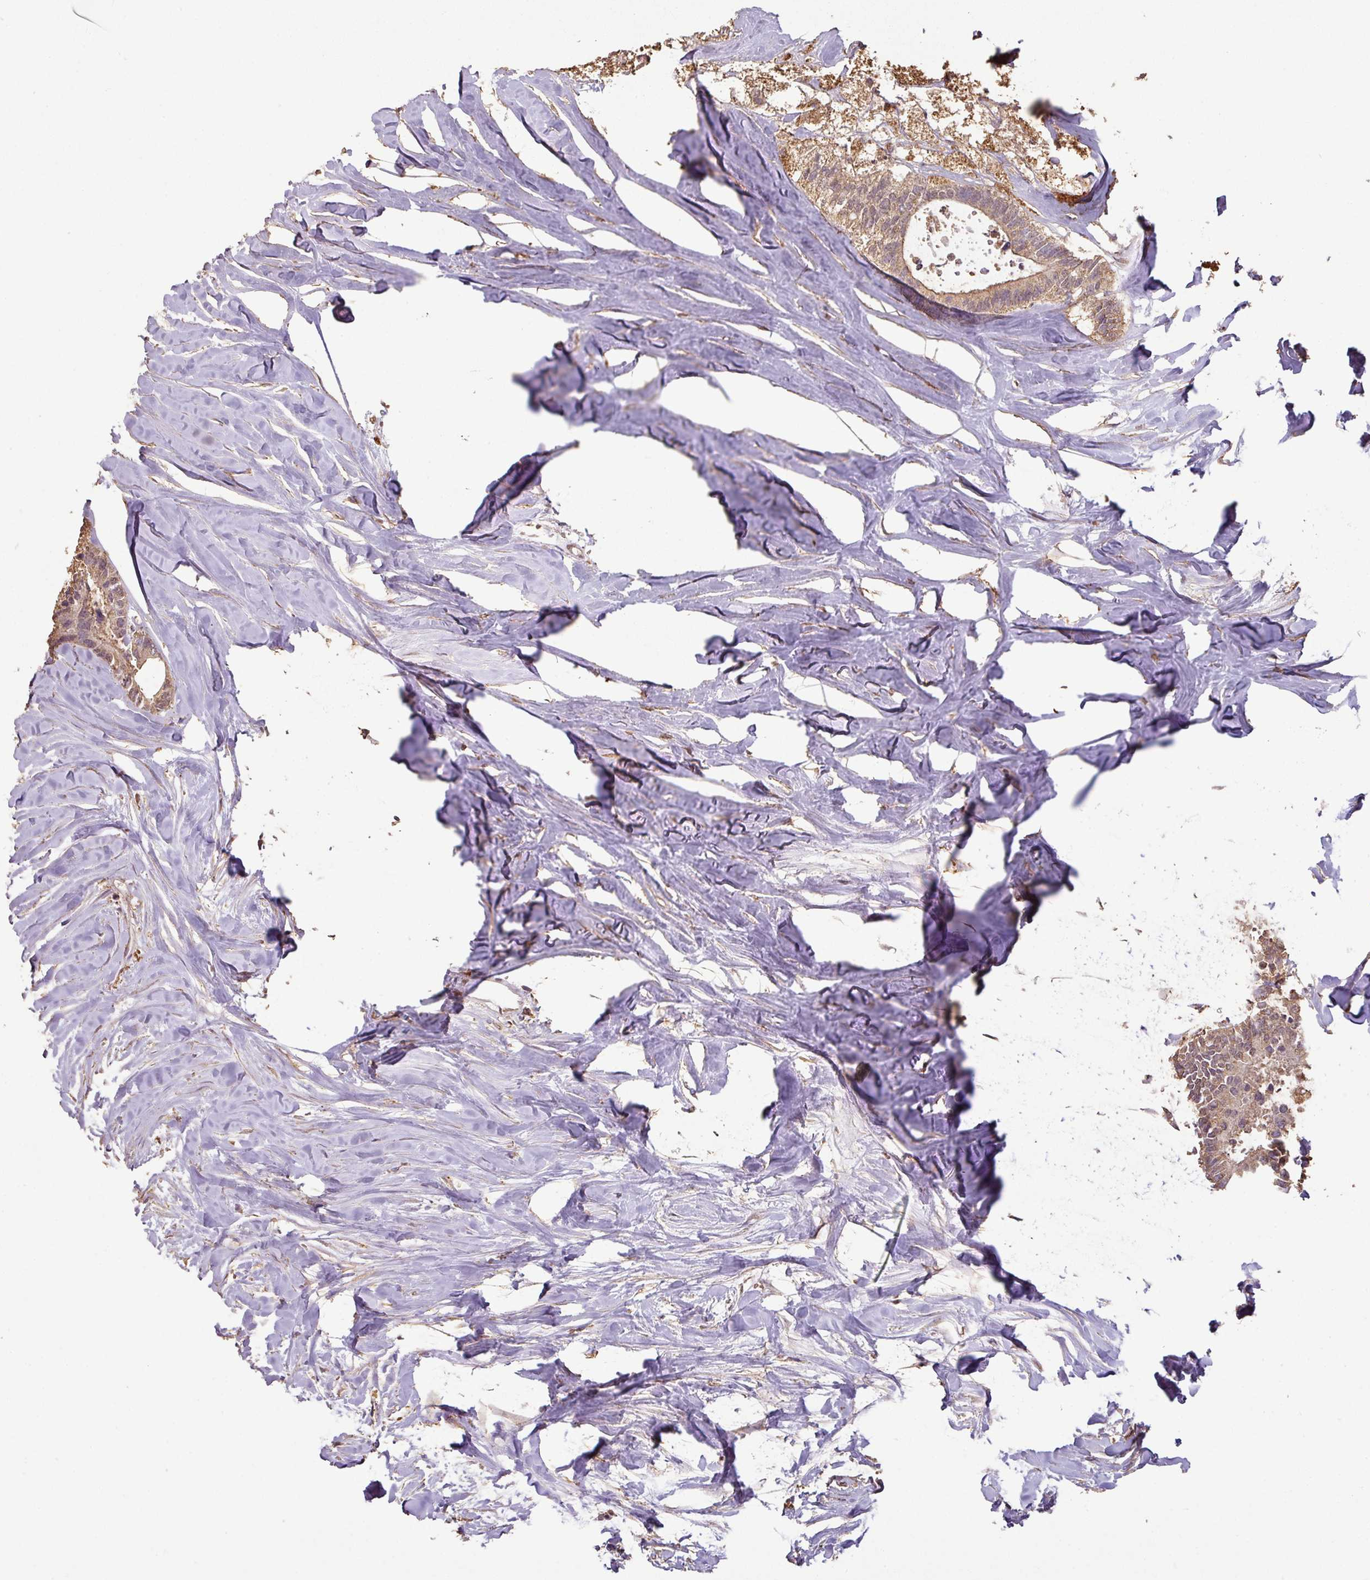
{"staining": {"intensity": "weak", "quantity": "25%-75%", "location": "cytoplasmic/membranous"}, "tissue": "colorectal cancer", "cell_type": "Tumor cells", "image_type": "cancer", "snomed": [{"axis": "morphology", "description": "Adenocarcinoma, NOS"}, {"axis": "topography", "description": "Colon"}, {"axis": "topography", "description": "Rectum"}], "caption": "A brown stain shows weak cytoplasmic/membranous expression of a protein in colorectal adenocarcinoma tumor cells.", "gene": "ATAT1", "patient": {"sex": "male", "age": 57}}